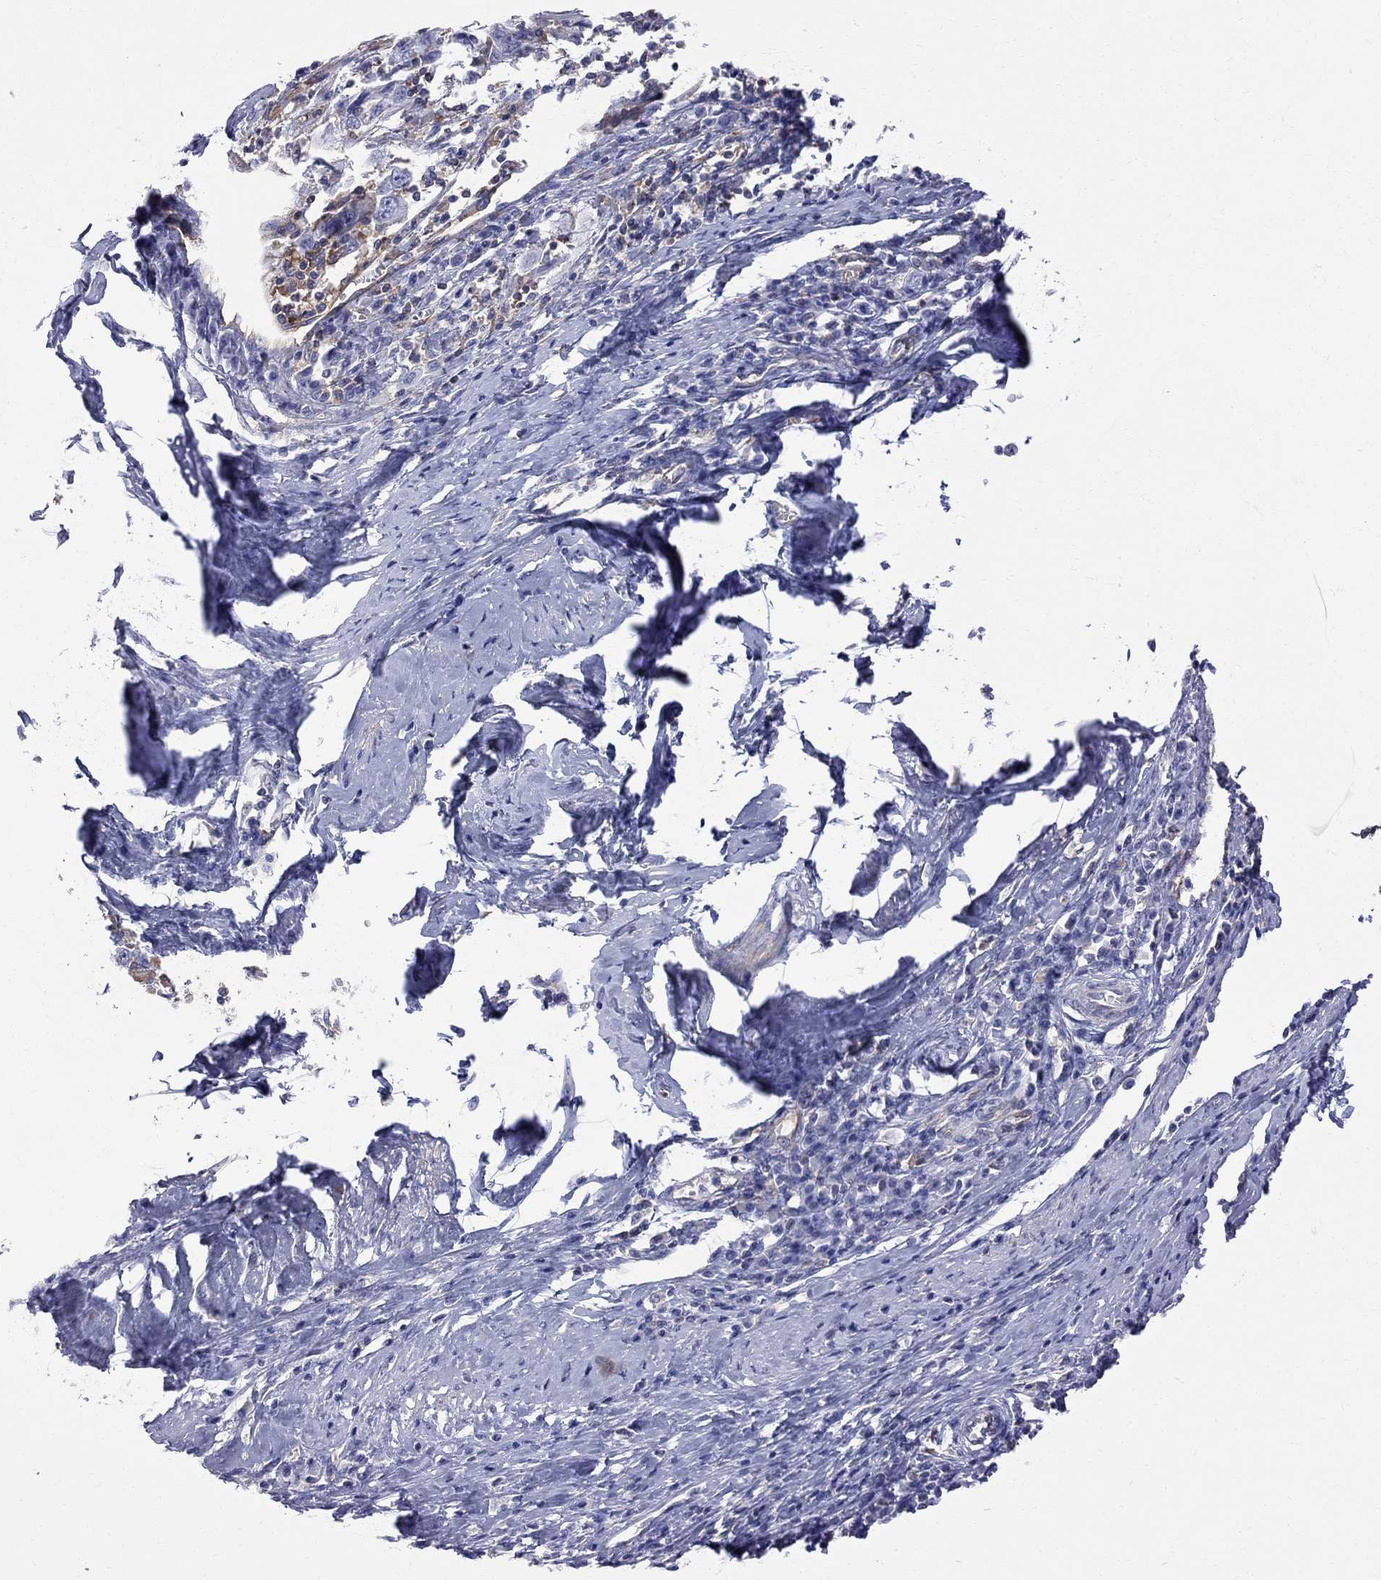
{"staining": {"intensity": "negative", "quantity": "none", "location": "none"}, "tissue": "cervical cancer", "cell_type": "Tumor cells", "image_type": "cancer", "snomed": [{"axis": "morphology", "description": "Squamous cell carcinoma, NOS"}, {"axis": "topography", "description": "Cervix"}], "caption": "A high-resolution histopathology image shows immunohistochemistry (IHC) staining of cervical squamous cell carcinoma, which demonstrates no significant expression in tumor cells.", "gene": "ABI3", "patient": {"sex": "female", "age": 46}}